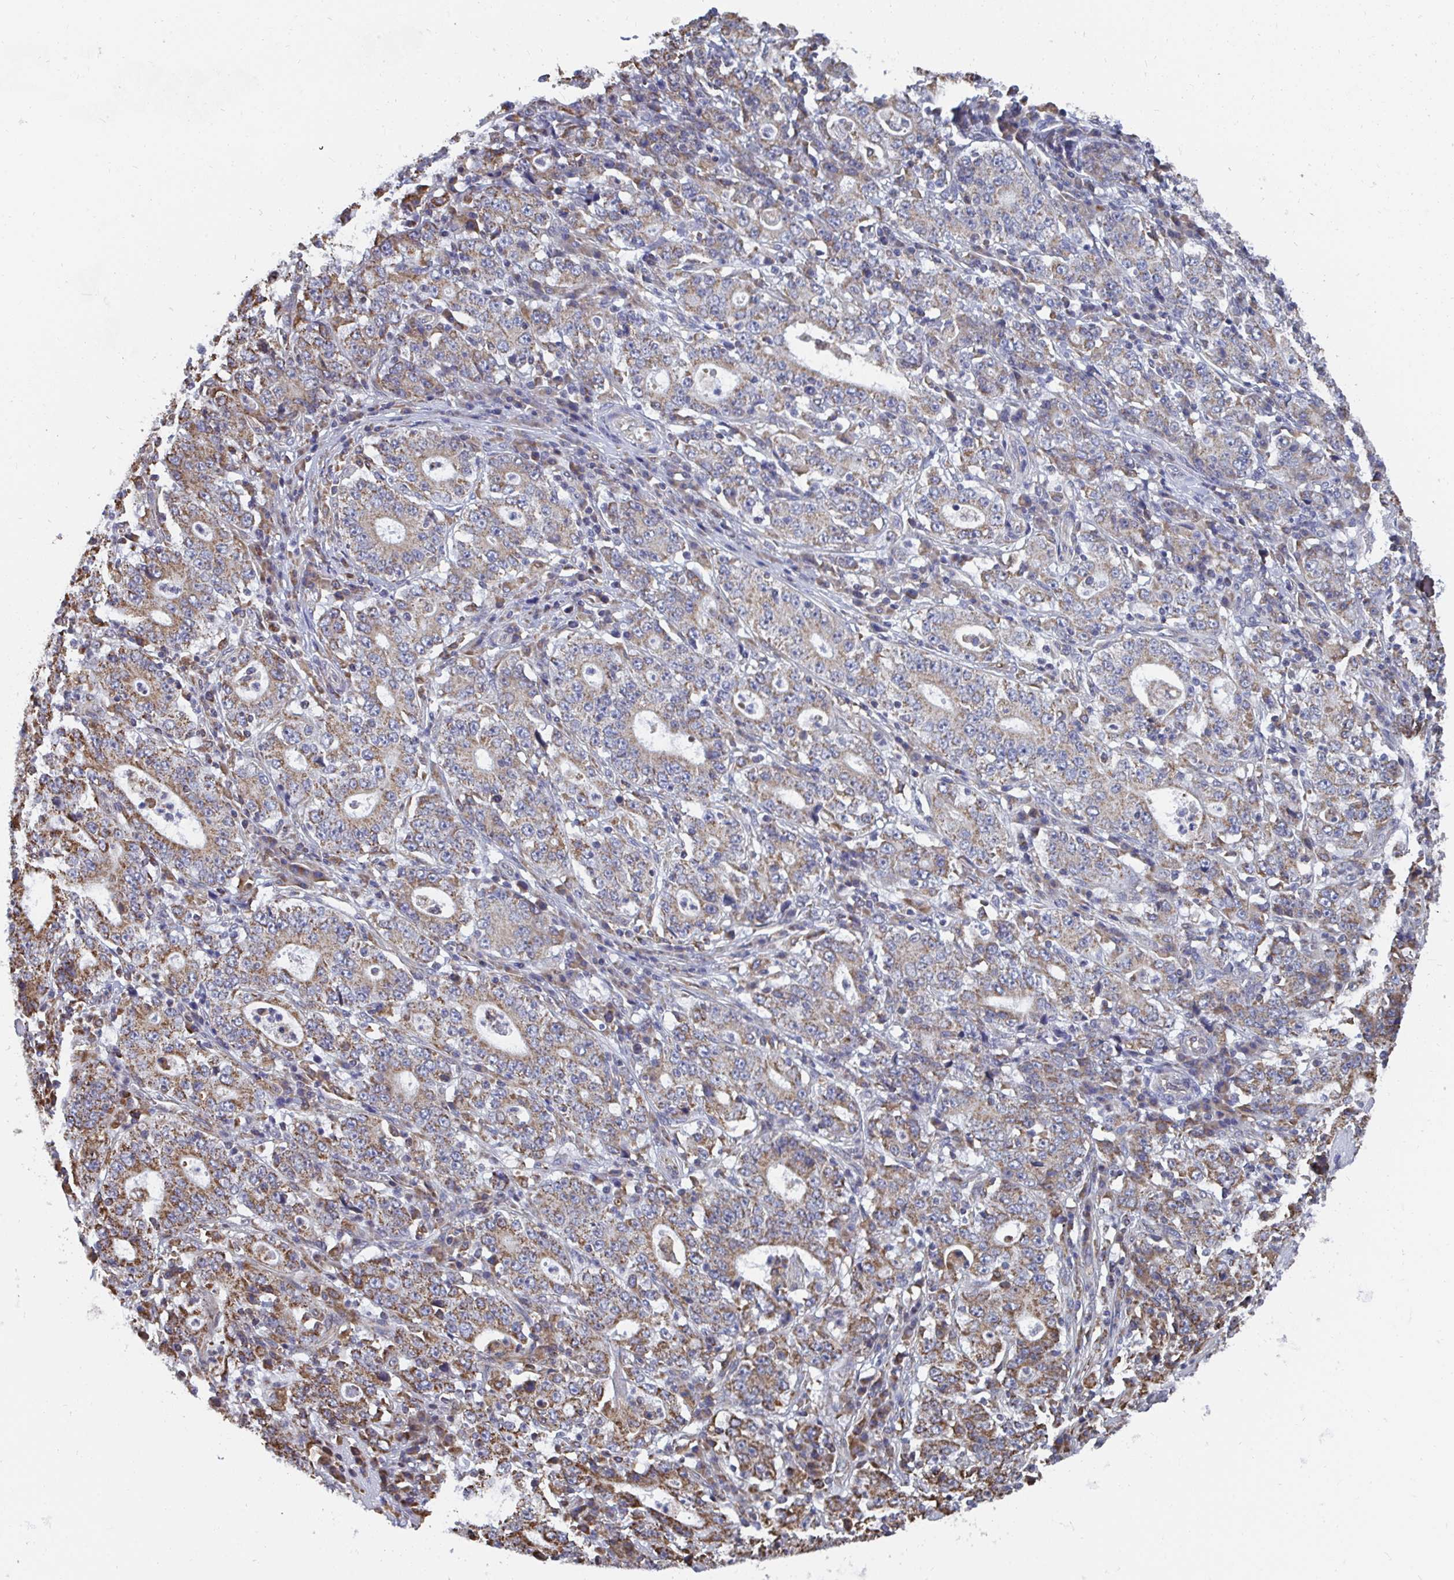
{"staining": {"intensity": "moderate", "quantity": ">75%", "location": "cytoplasmic/membranous"}, "tissue": "stomach cancer", "cell_type": "Tumor cells", "image_type": "cancer", "snomed": [{"axis": "morphology", "description": "Normal tissue, NOS"}, {"axis": "morphology", "description": "Adenocarcinoma, NOS"}, {"axis": "topography", "description": "Stomach, upper"}, {"axis": "topography", "description": "Stomach"}], "caption": "Moderate cytoplasmic/membranous protein positivity is identified in approximately >75% of tumor cells in stomach cancer.", "gene": "ELAVL1", "patient": {"sex": "male", "age": 59}}